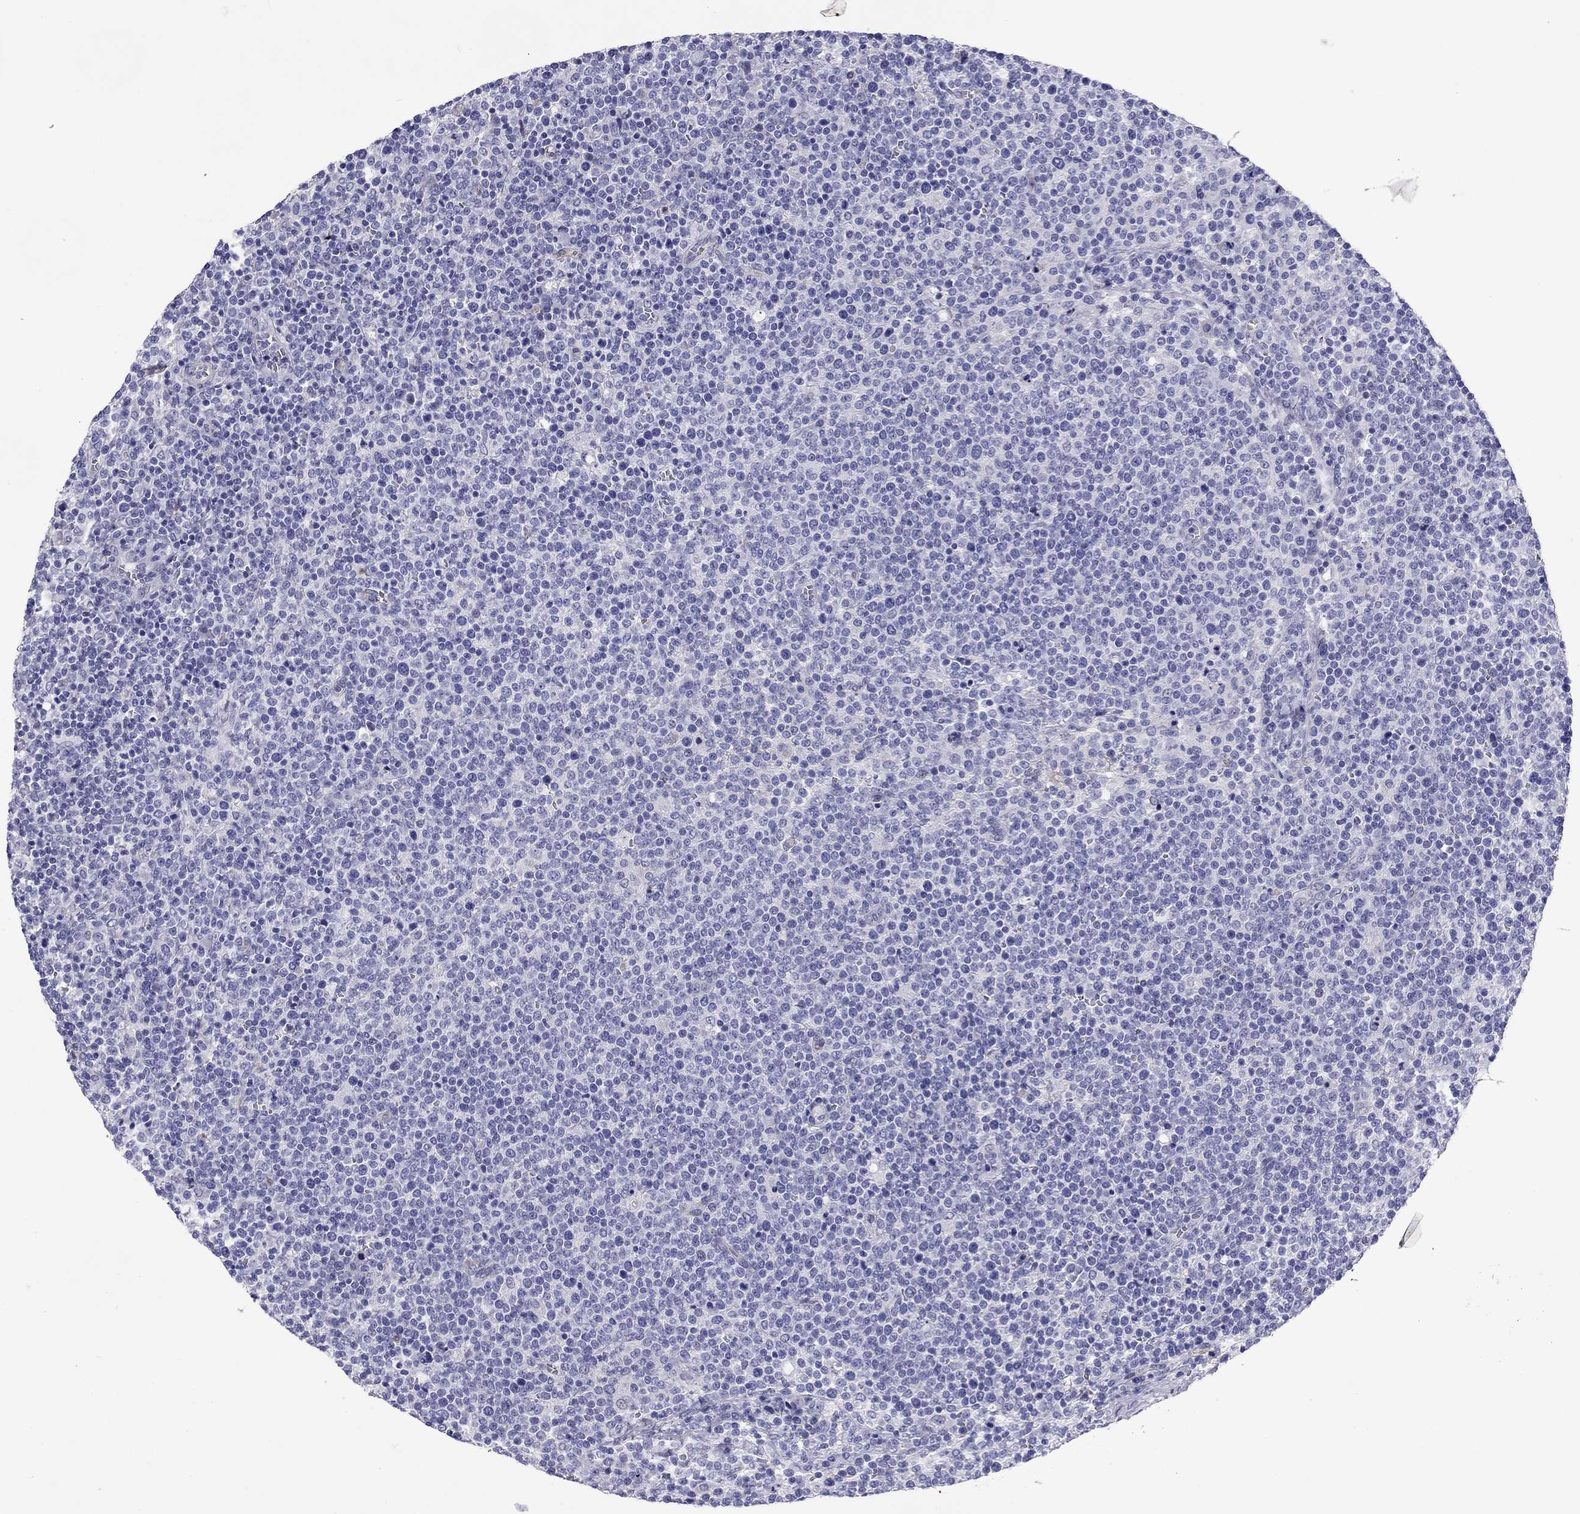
{"staining": {"intensity": "negative", "quantity": "none", "location": "none"}, "tissue": "lymphoma", "cell_type": "Tumor cells", "image_type": "cancer", "snomed": [{"axis": "morphology", "description": "Malignant lymphoma, non-Hodgkin's type, High grade"}, {"axis": "topography", "description": "Lymph node"}], "caption": "Tumor cells show no significant staining in high-grade malignant lymphoma, non-Hodgkin's type. The staining was performed using DAB (3,3'-diaminobenzidine) to visualize the protein expression in brown, while the nuclei were stained in blue with hematoxylin (Magnification: 20x).", "gene": "CMYA5", "patient": {"sex": "male", "age": 61}}